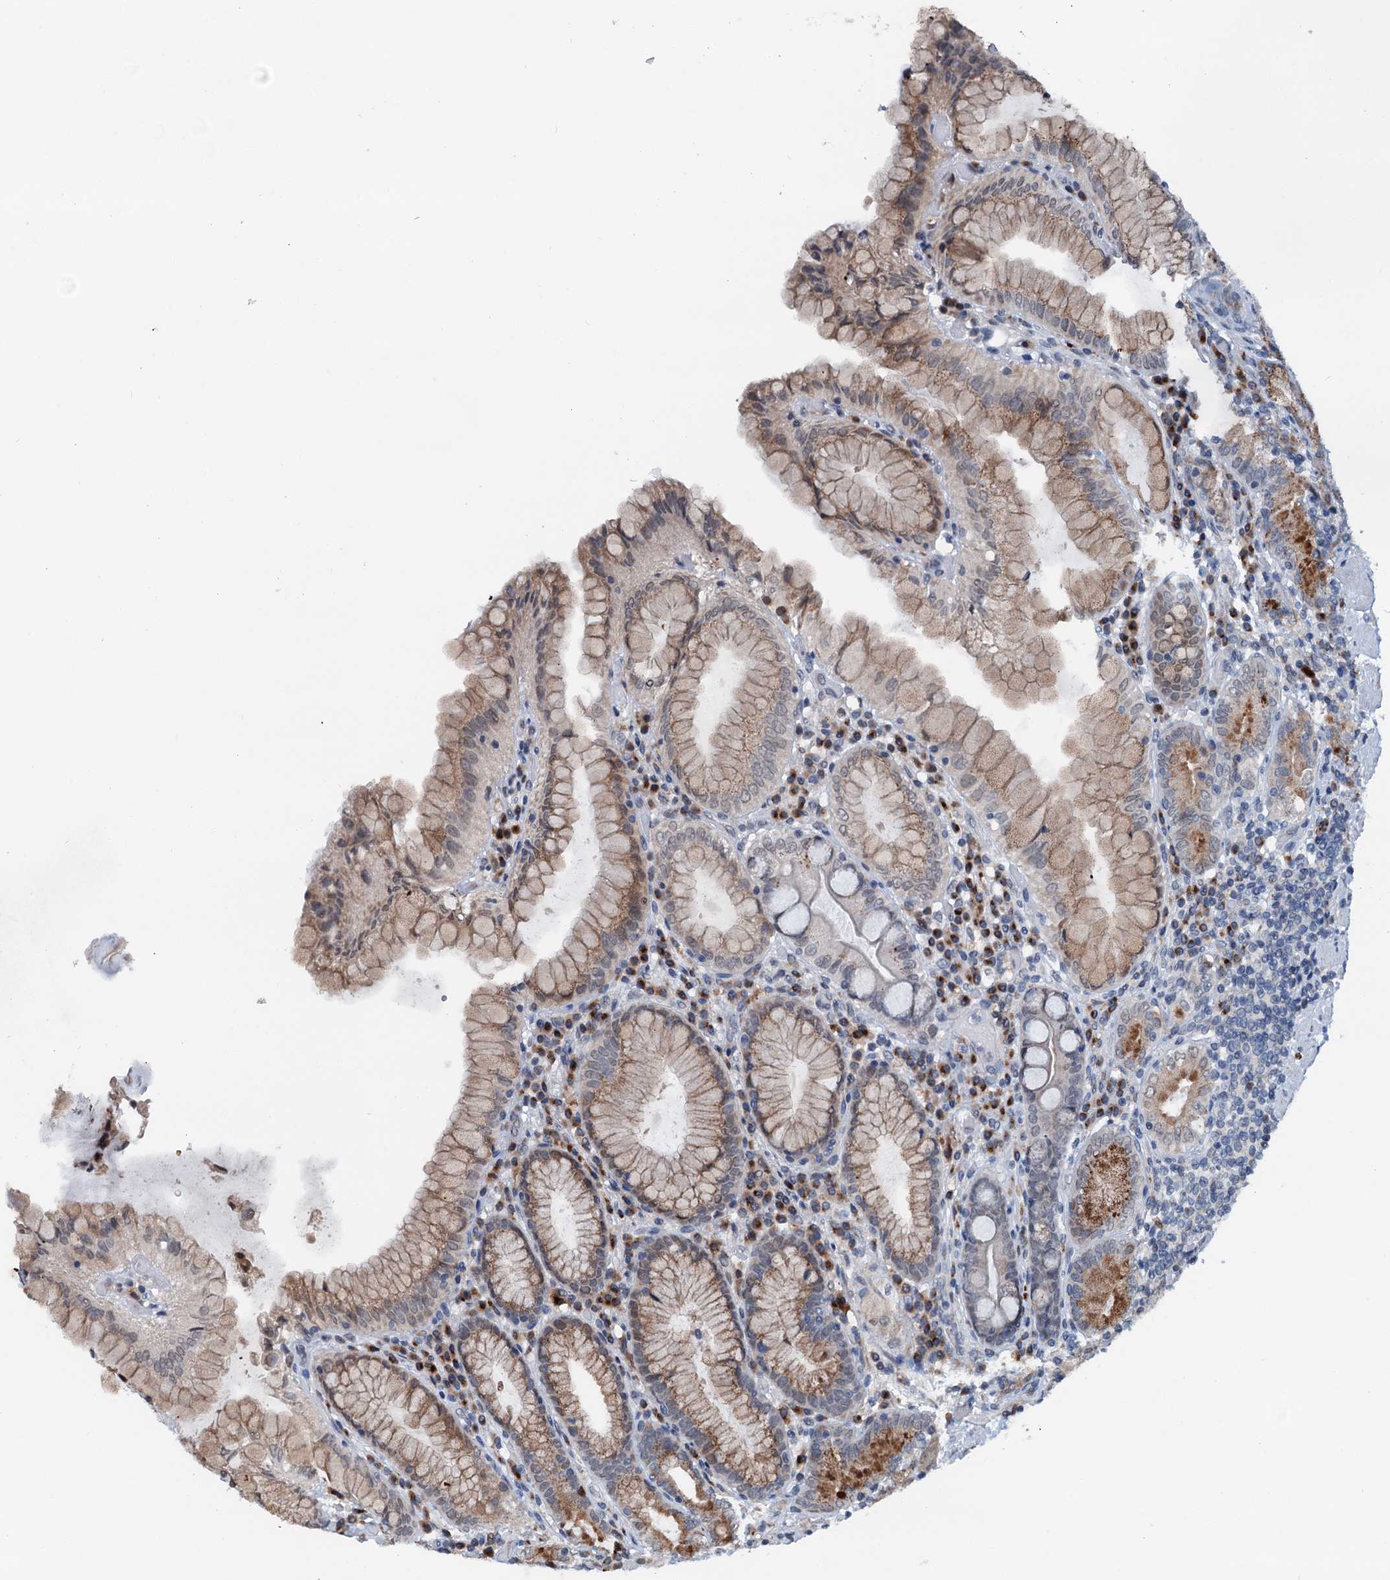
{"staining": {"intensity": "moderate", "quantity": ">75%", "location": "cytoplasmic/membranous"}, "tissue": "stomach", "cell_type": "Glandular cells", "image_type": "normal", "snomed": [{"axis": "morphology", "description": "Normal tissue, NOS"}, {"axis": "topography", "description": "Stomach, upper"}, {"axis": "topography", "description": "Stomach, lower"}], "caption": "Glandular cells exhibit medium levels of moderate cytoplasmic/membranous staining in about >75% of cells in benign stomach.", "gene": "SHLD1", "patient": {"sex": "female", "age": 76}}